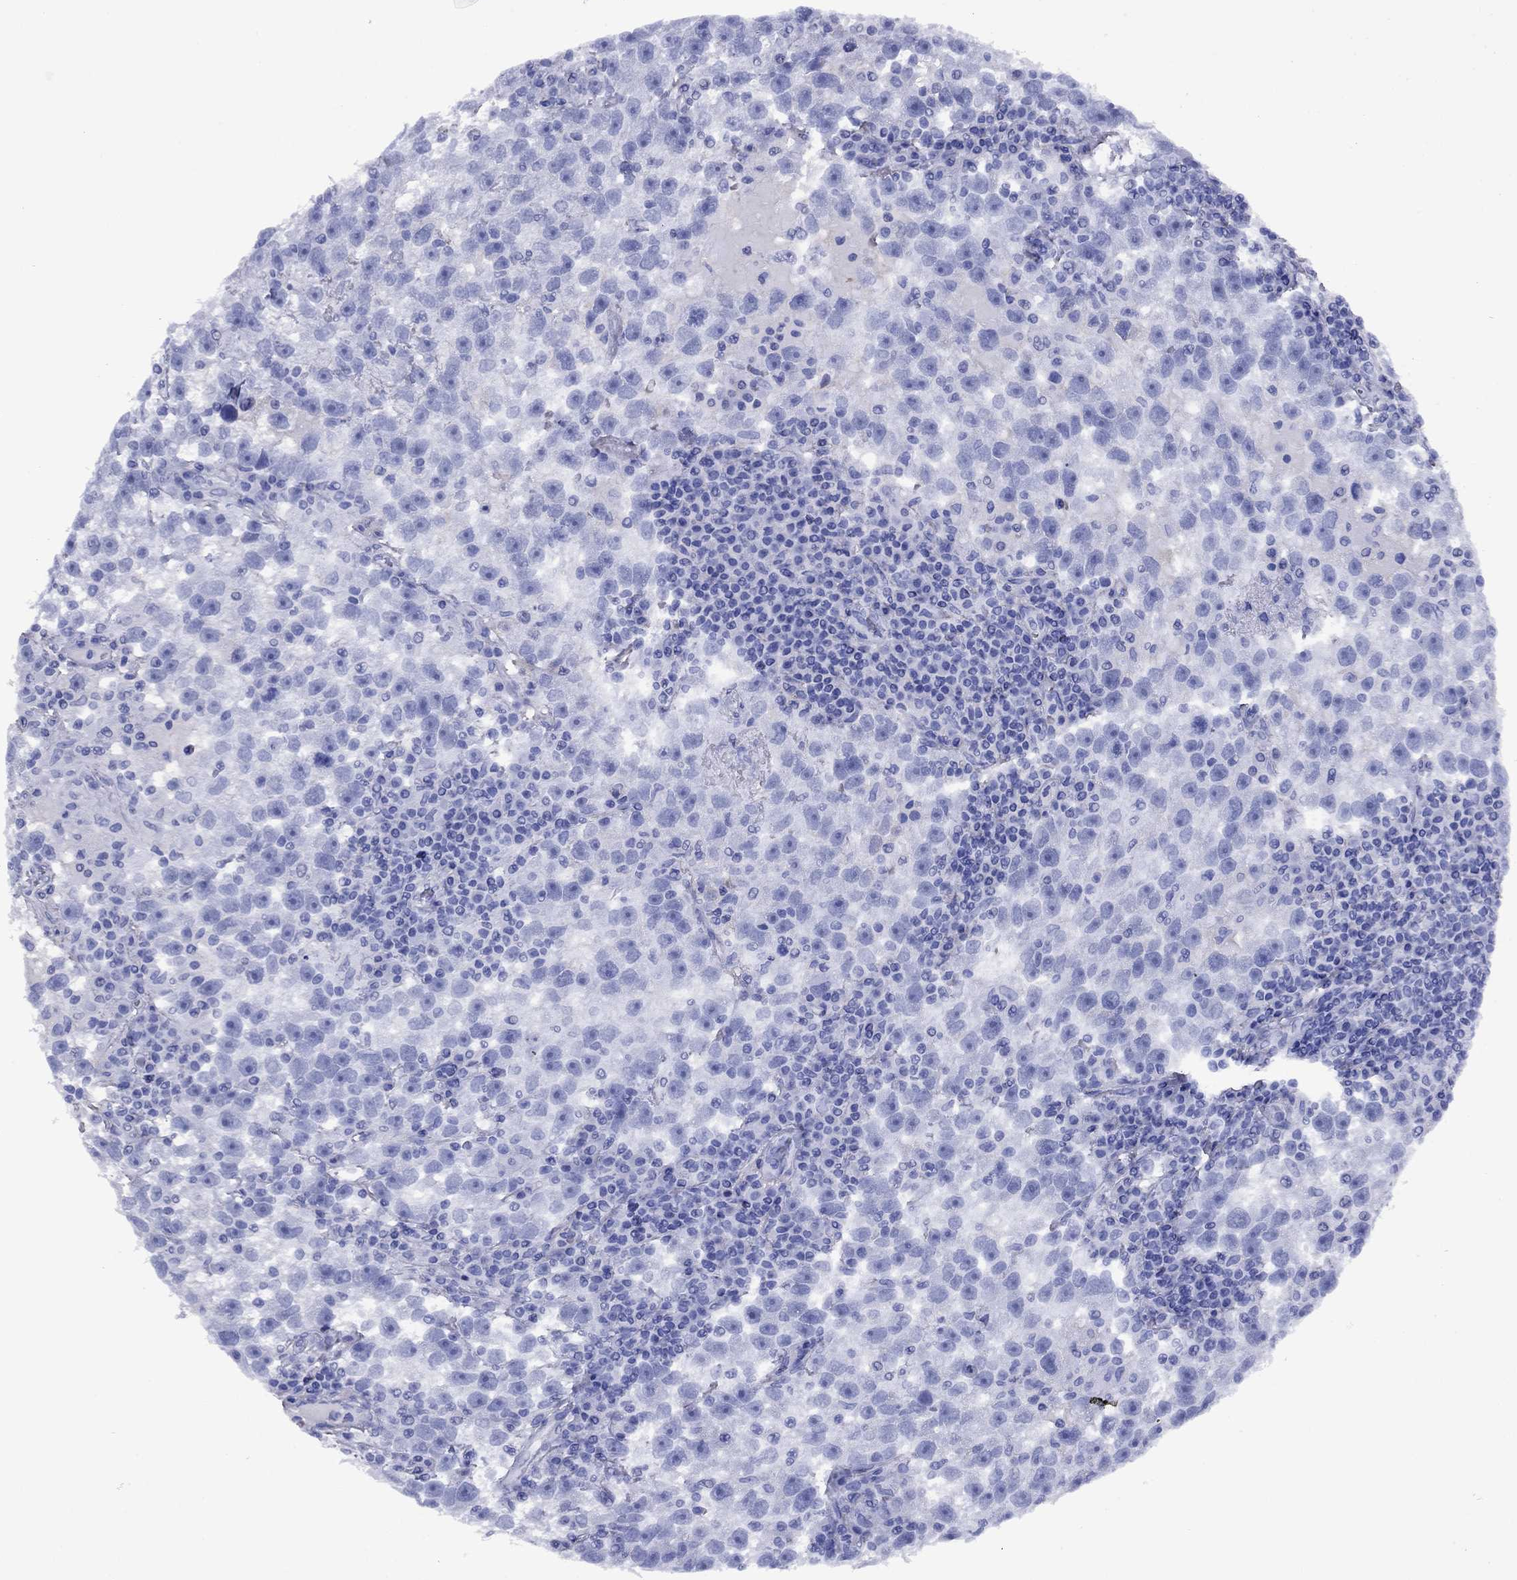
{"staining": {"intensity": "negative", "quantity": "none", "location": "none"}, "tissue": "testis cancer", "cell_type": "Tumor cells", "image_type": "cancer", "snomed": [{"axis": "morphology", "description": "Seminoma, NOS"}, {"axis": "topography", "description": "Testis"}], "caption": "Human seminoma (testis) stained for a protein using immunohistochemistry reveals no expression in tumor cells.", "gene": "APOA2", "patient": {"sex": "male", "age": 47}}